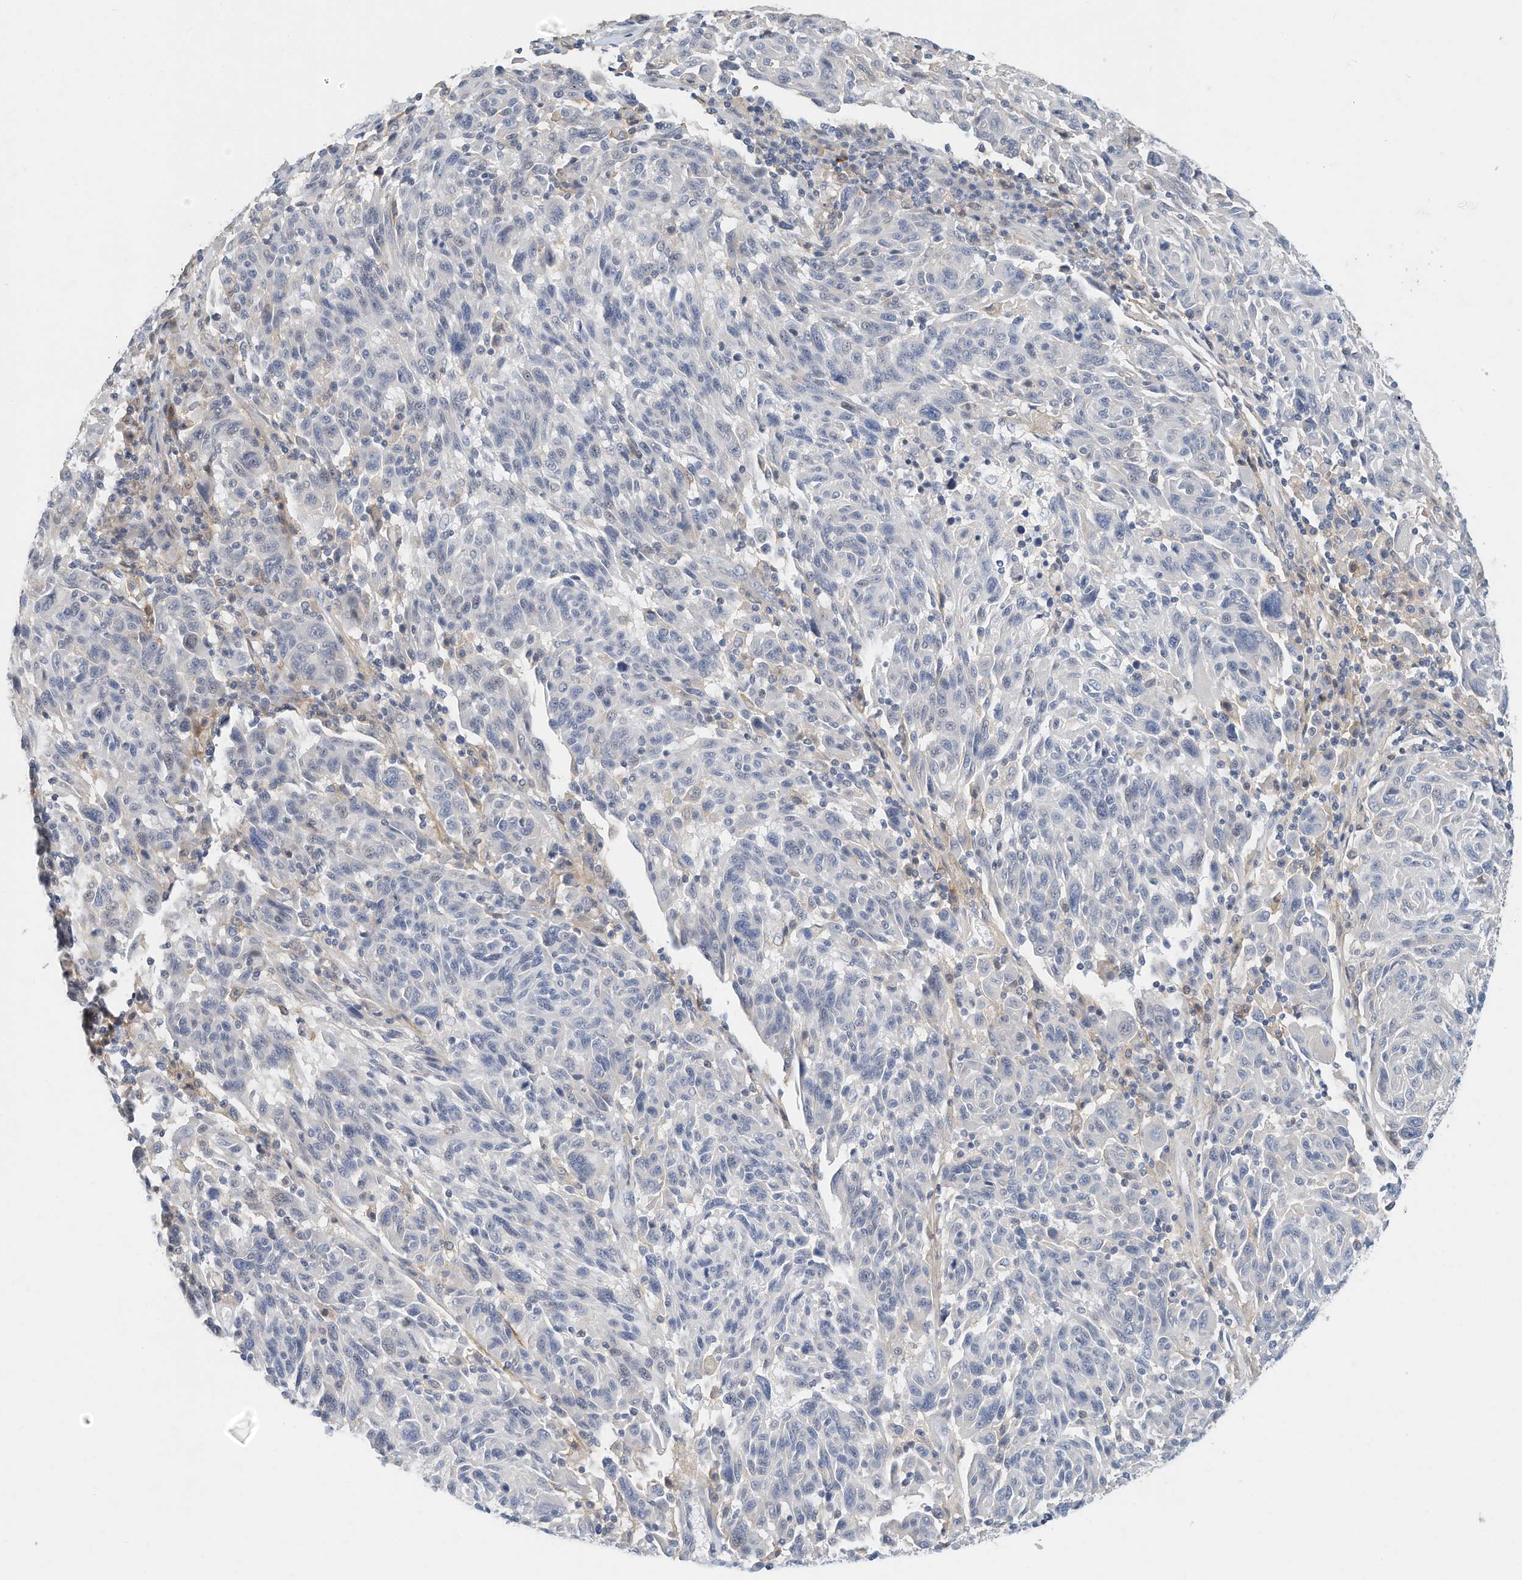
{"staining": {"intensity": "negative", "quantity": "none", "location": "none"}, "tissue": "melanoma", "cell_type": "Tumor cells", "image_type": "cancer", "snomed": [{"axis": "morphology", "description": "Malignant melanoma, NOS"}, {"axis": "topography", "description": "Skin"}], "caption": "Tumor cells show no significant protein positivity in malignant melanoma.", "gene": "MICAL1", "patient": {"sex": "male", "age": 53}}